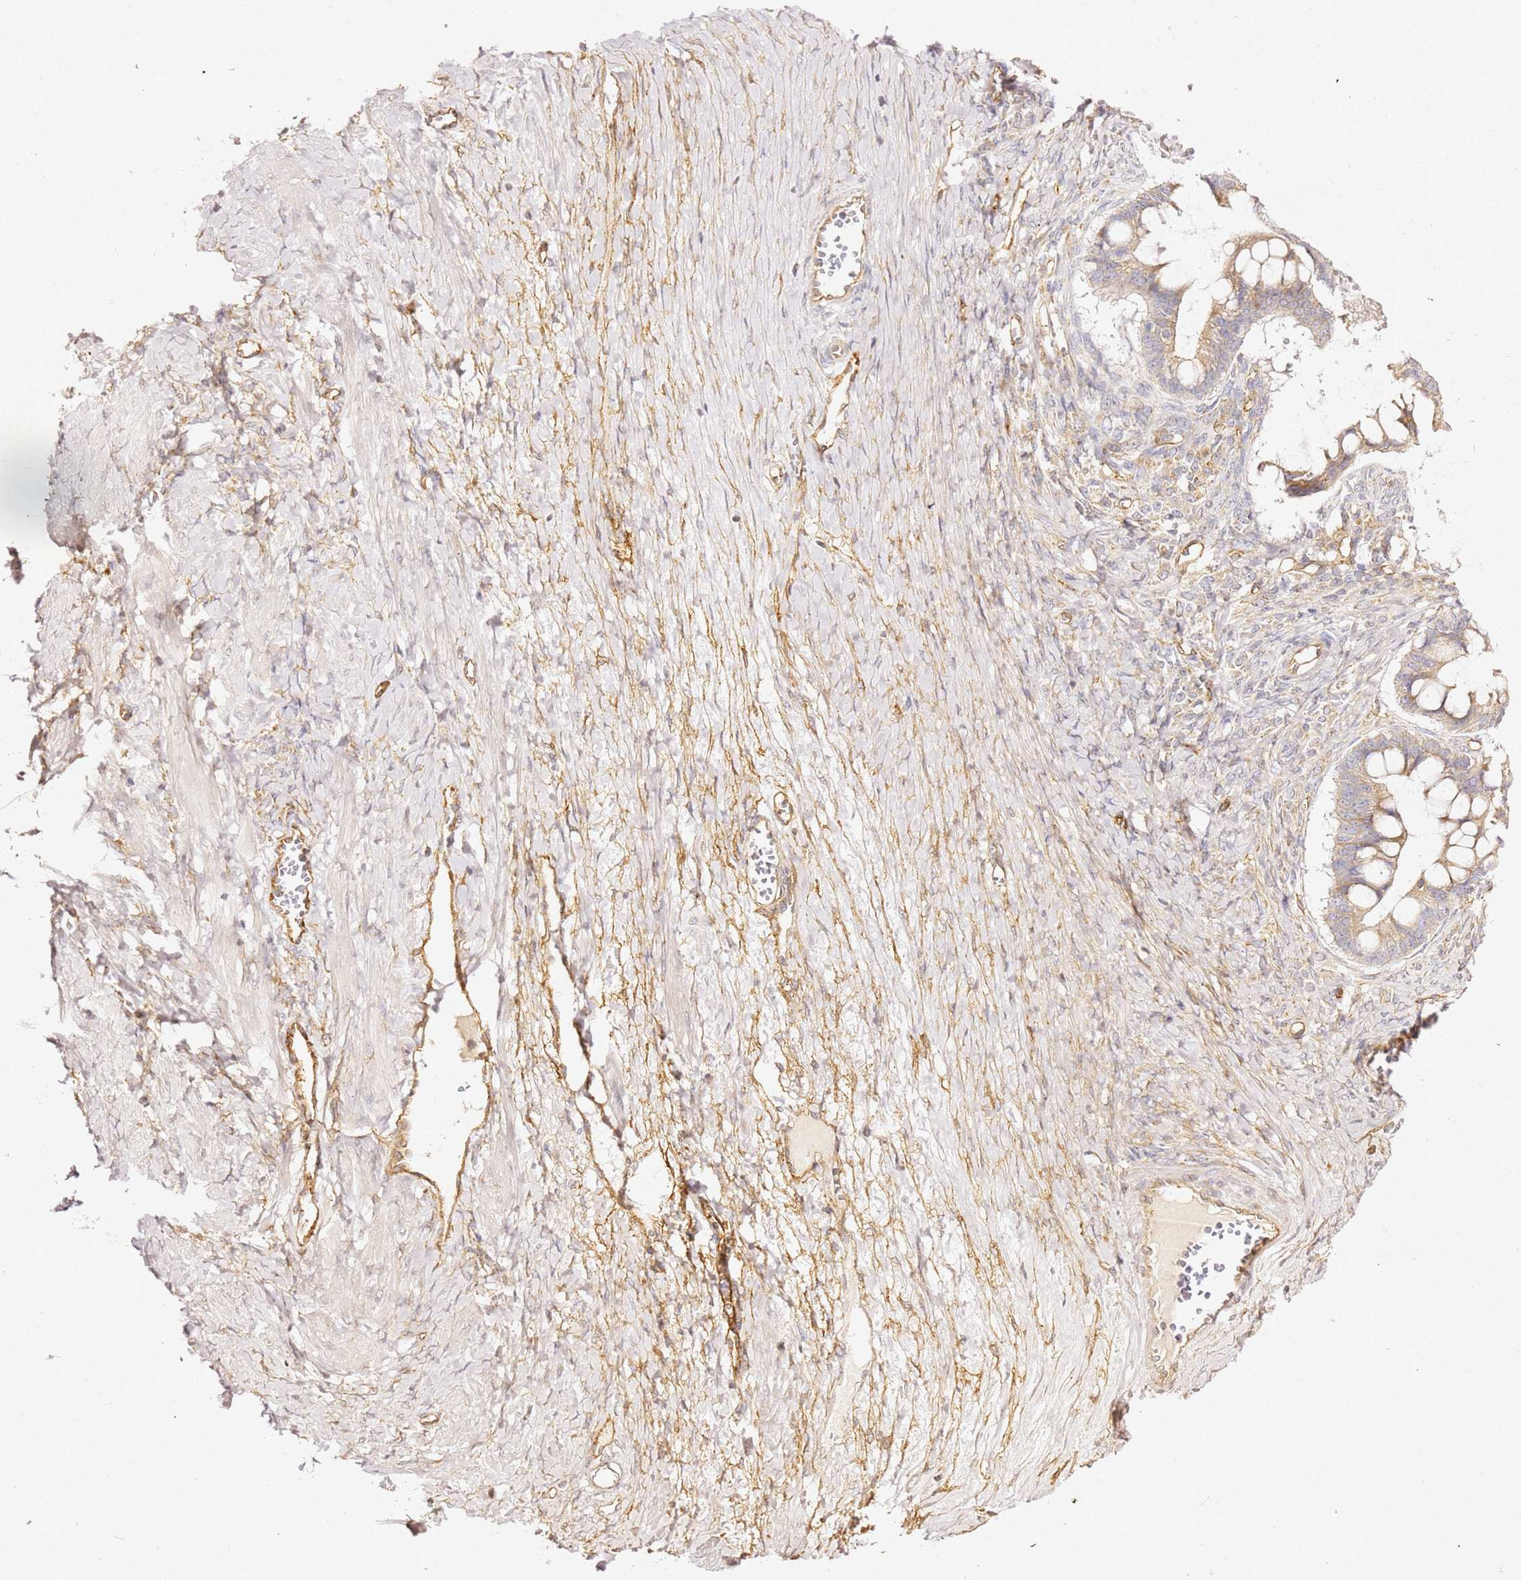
{"staining": {"intensity": "weak", "quantity": ">75%", "location": "cytoplasmic/membranous"}, "tissue": "ovarian cancer", "cell_type": "Tumor cells", "image_type": "cancer", "snomed": [{"axis": "morphology", "description": "Cystadenocarcinoma, mucinous, NOS"}, {"axis": "topography", "description": "Ovary"}], "caption": "The photomicrograph exhibits a brown stain indicating the presence of a protein in the cytoplasmic/membranous of tumor cells in ovarian cancer (mucinous cystadenocarcinoma).", "gene": "KIF7", "patient": {"sex": "female", "age": 73}}